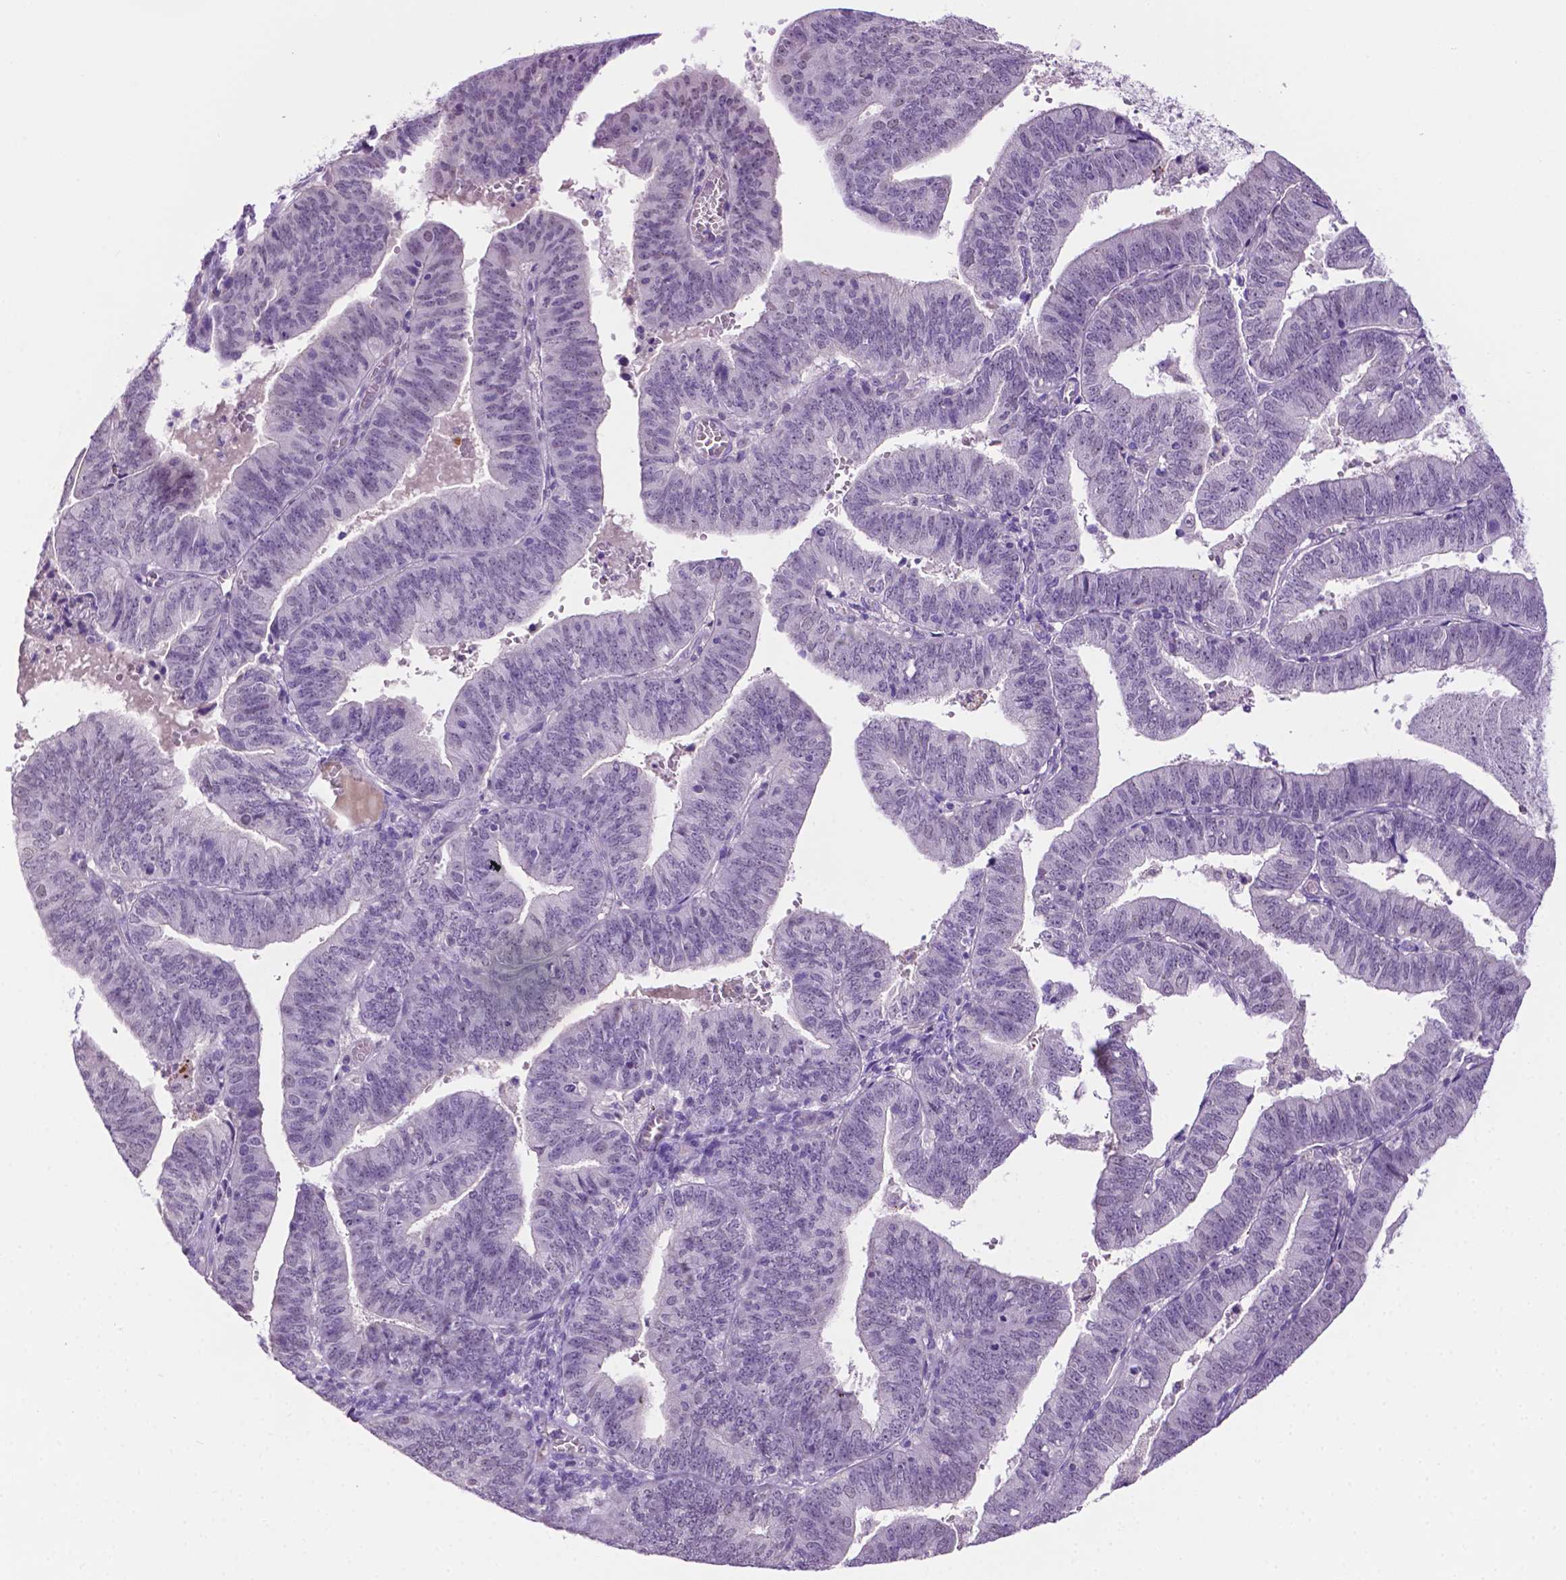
{"staining": {"intensity": "negative", "quantity": "none", "location": "none"}, "tissue": "endometrial cancer", "cell_type": "Tumor cells", "image_type": "cancer", "snomed": [{"axis": "morphology", "description": "Adenocarcinoma, NOS"}, {"axis": "topography", "description": "Endometrium"}], "caption": "Immunohistochemistry (IHC) of endometrial cancer demonstrates no expression in tumor cells.", "gene": "MMP27", "patient": {"sex": "female", "age": 82}}